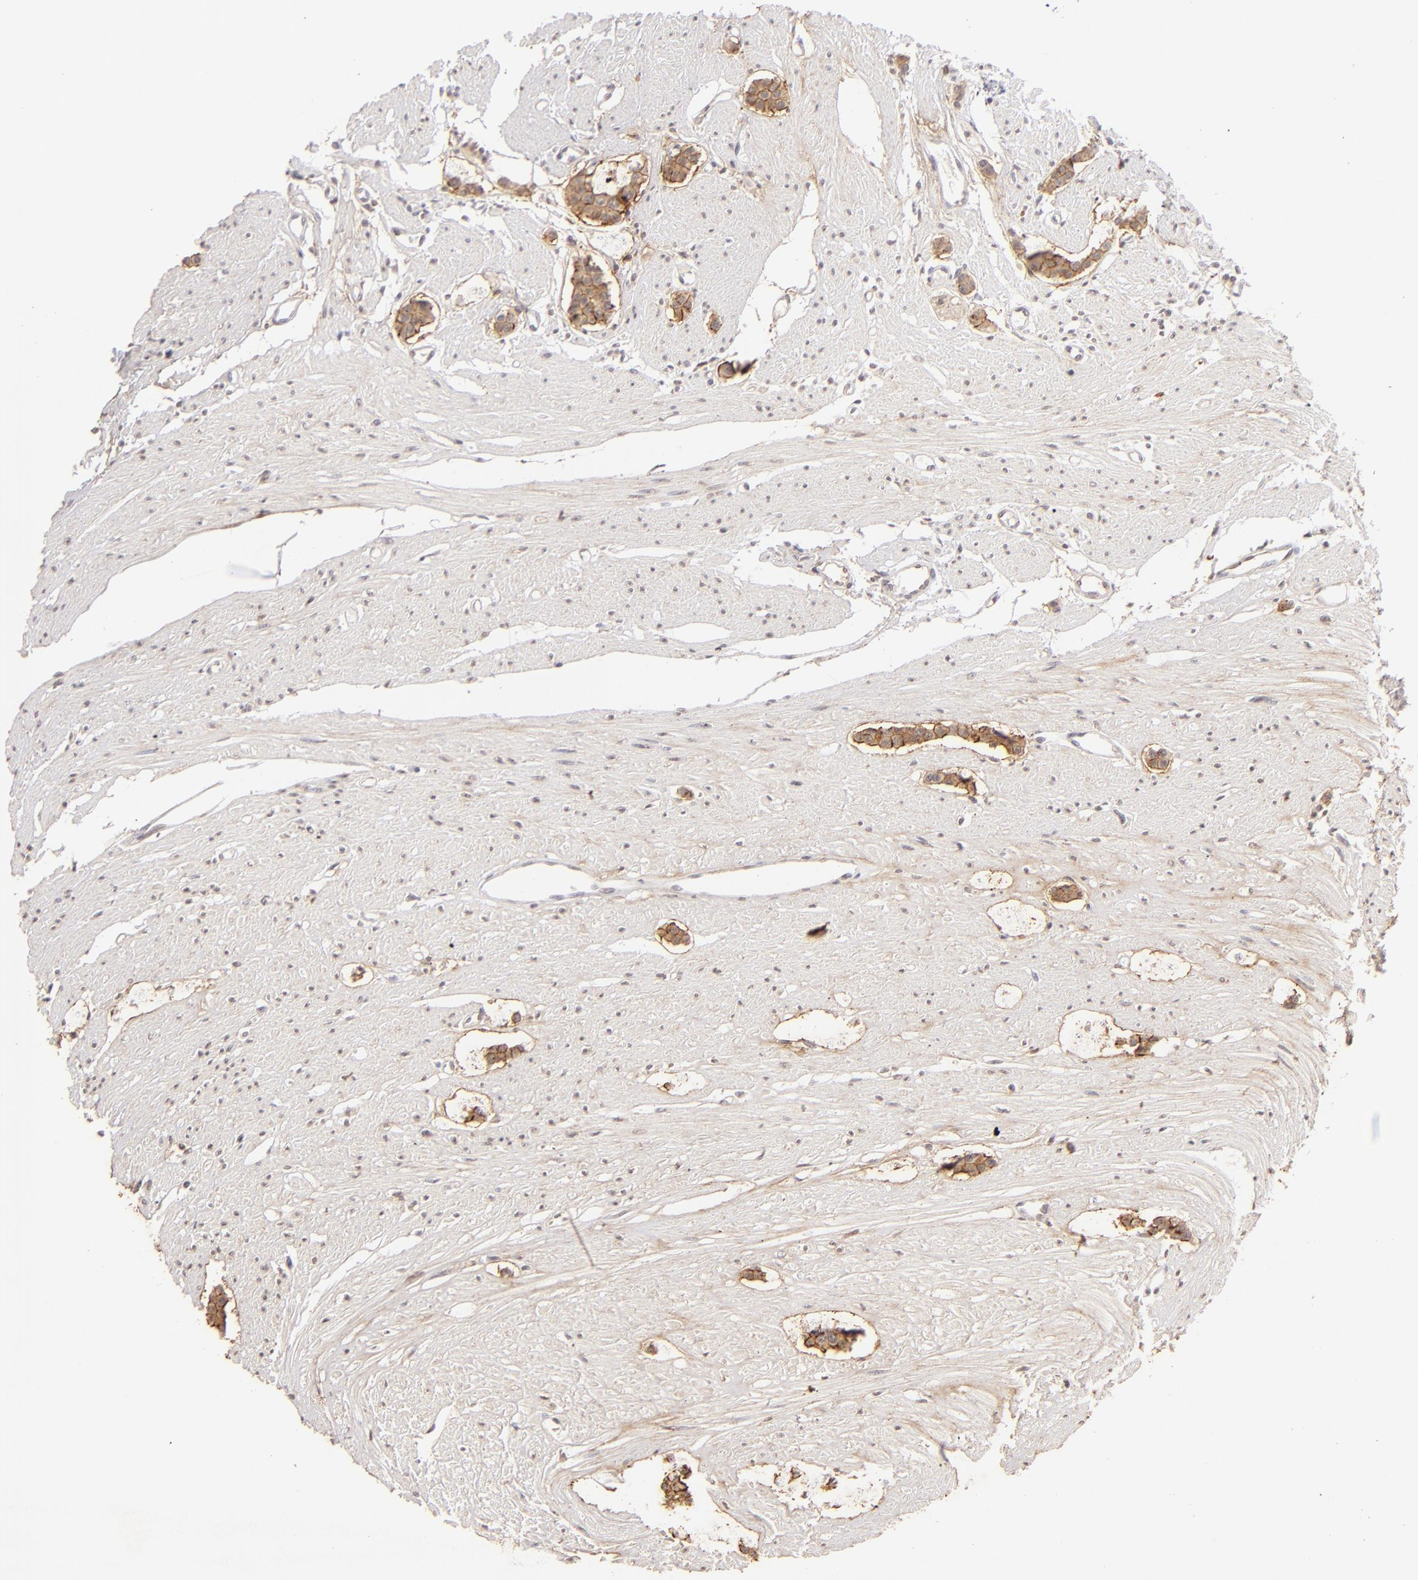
{"staining": {"intensity": "moderate", "quantity": ">75%", "location": "cytoplasmic/membranous"}, "tissue": "carcinoid", "cell_type": "Tumor cells", "image_type": "cancer", "snomed": [{"axis": "morphology", "description": "Carcinoid, malignant, NOS"}, {"axis": "topography", "description": "Small intestine"}], "caption": "Human carcinoid stained with a brown dye shows moderate cytoplasmic/membranous positive positivity in about >75% of tumor cells.", "gene": "CLDN1", "patient": {"sex": "male", "age": 60}}